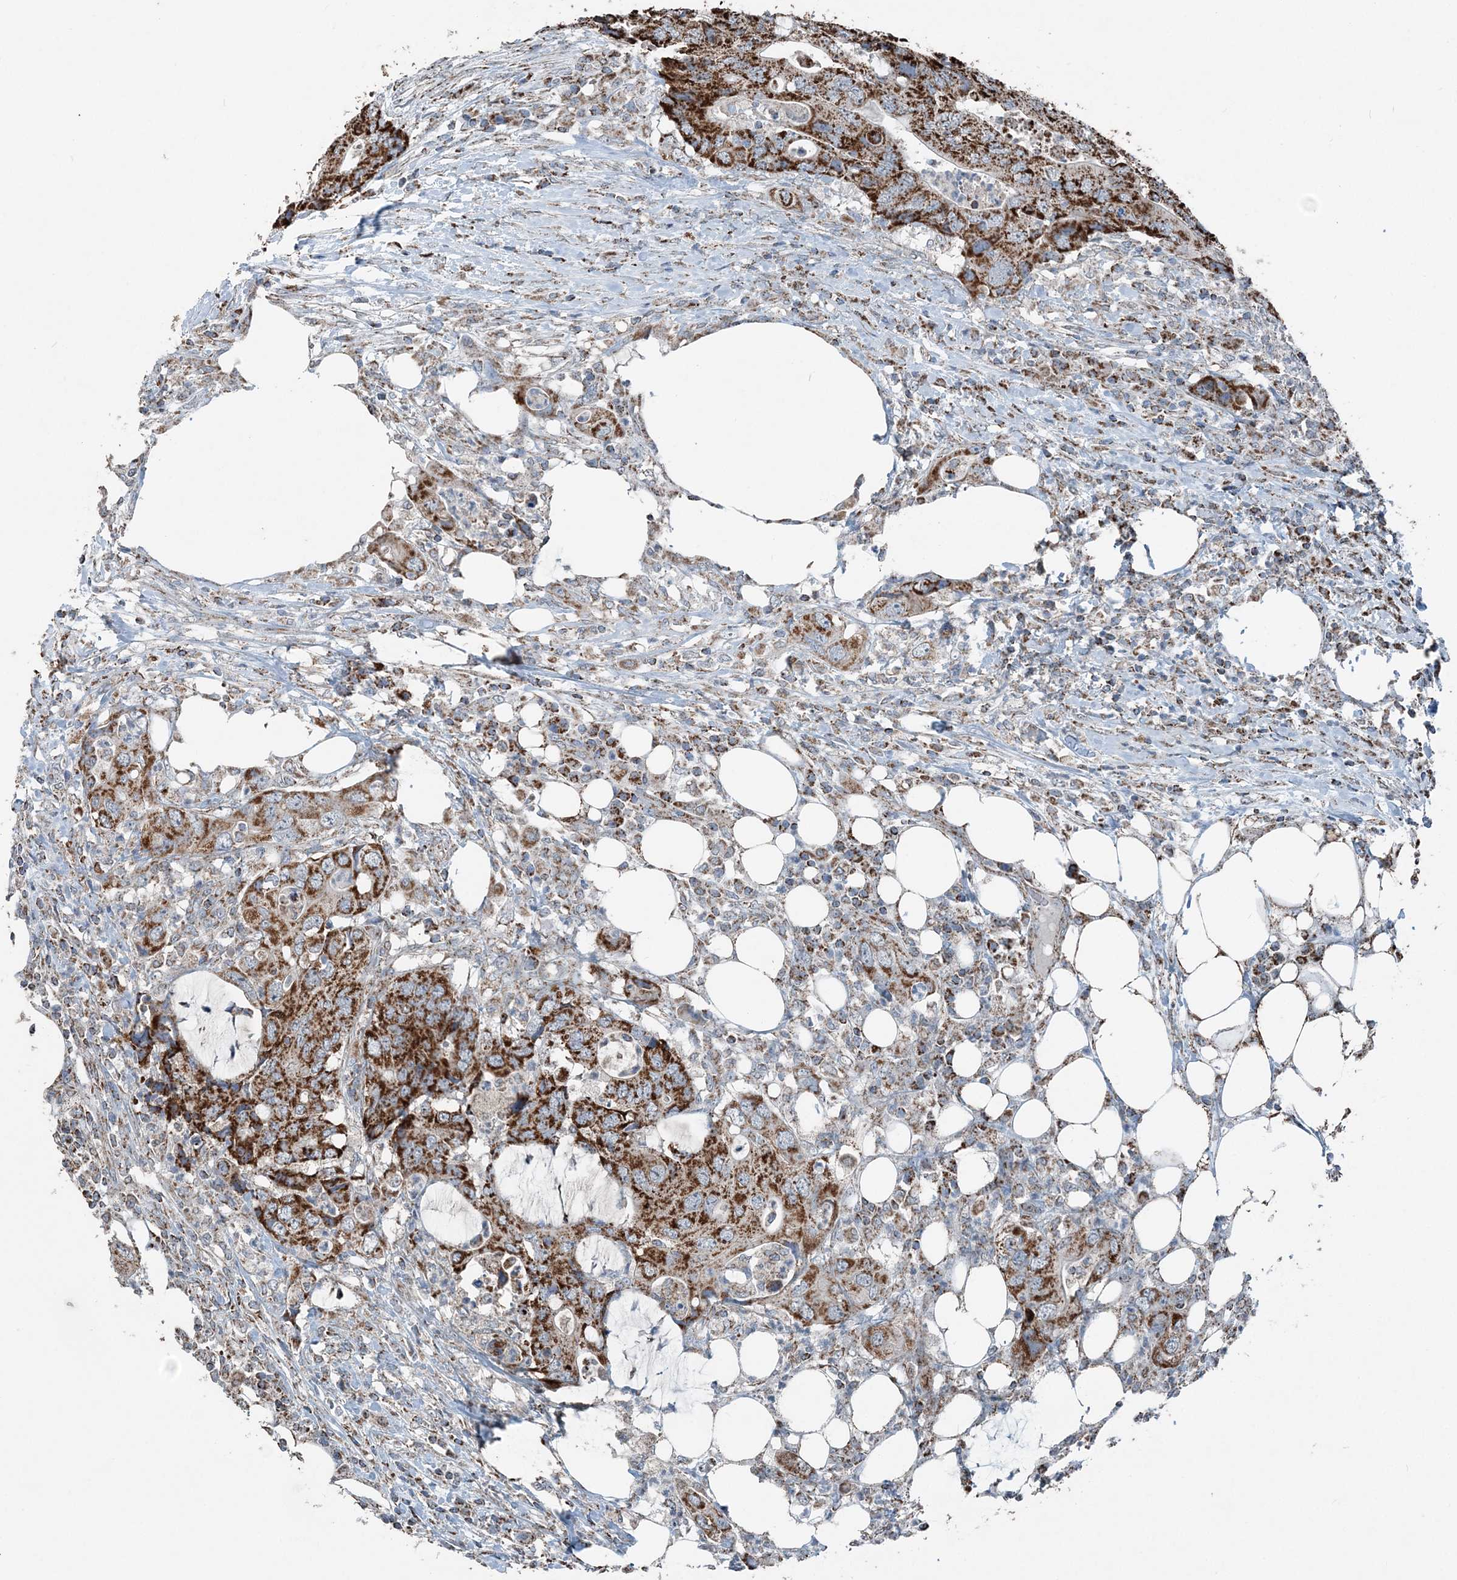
{"staining": {"intensity": "strong", "quantity": ">75%", "location": "cytoplasmic/membranous"}, "tissue": "colorectal cancer", "cell_type": "Tumor cells", "image_type": "cancer", "snomed": [{"axis": "morphology", "description": "Adenocarcinoma, NOS"}, {"axis": "topography", "description": "Colon"}], "caption": "High-magnification brightfield microscopy of adenocarcinoma (colorectal) stained with DAB (brown) and counterstained with hematoxylin (blue). tumor cells exhibit strong cytoplasmic/membranous staining is present in approximately>75% of cells.", "gene": "SUCLG1", "patient": {"sex": "male", "age": 71}}